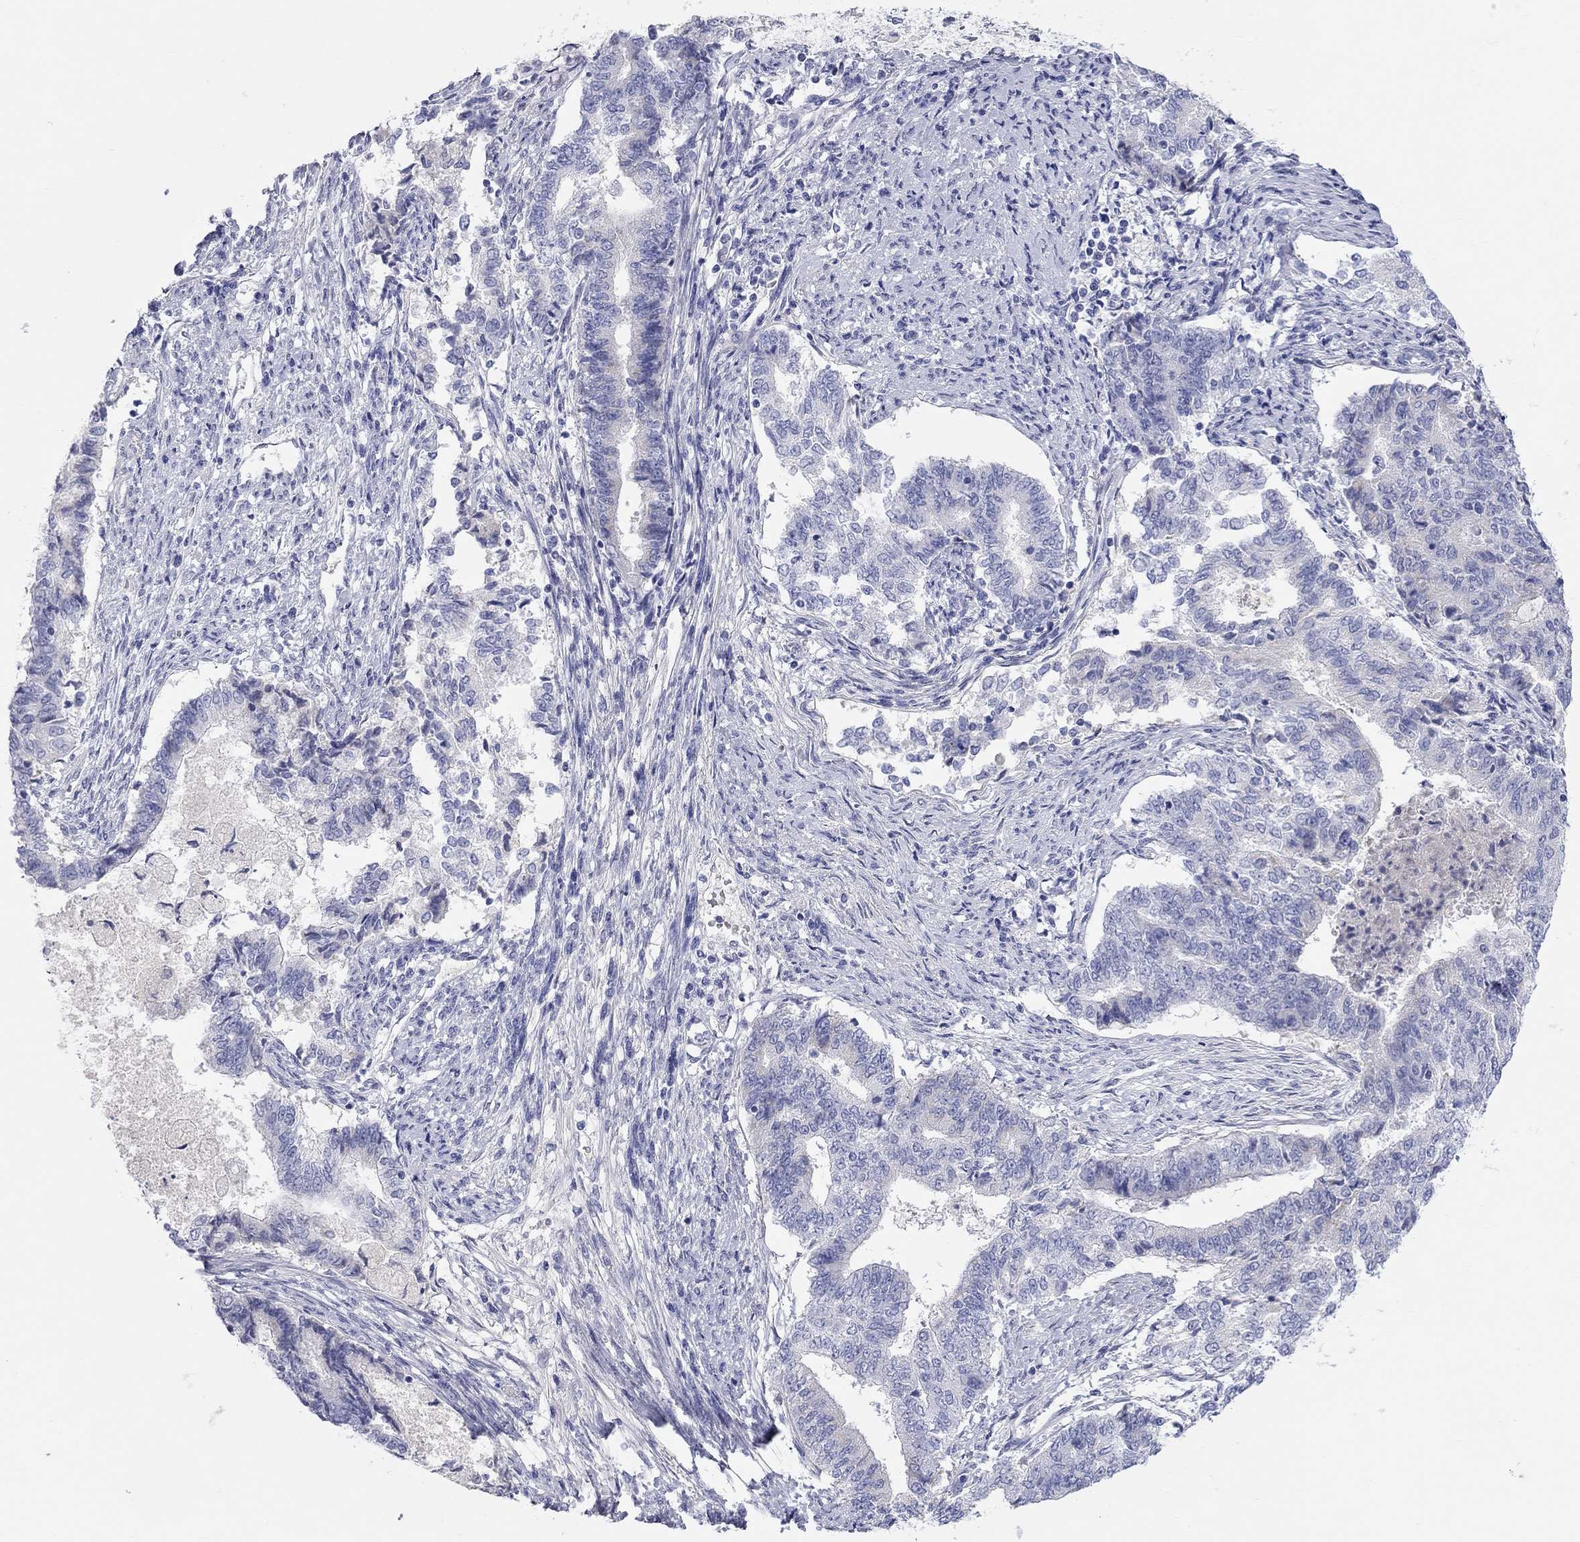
{"staining": {"intensity": "negative", "quantity": "none", "location": "none"}, "tissue": "endometrial cancer", "cell_type": "Tumor cells", "image_type": "cancer", "snomed": [{"axis": "morphology", "description": "Adenocarcinoma, NOS"}, {"axis": "topography", "description": "Endometrium"}], "caption": "The immunohistochemistry (IHC) photomicrograph has no significant staining in tumor cells of endometrial cancer (adenocarcinoma) tissue.", "gene": "ST7L", "patient": {"sex": "female", "age": 65}}